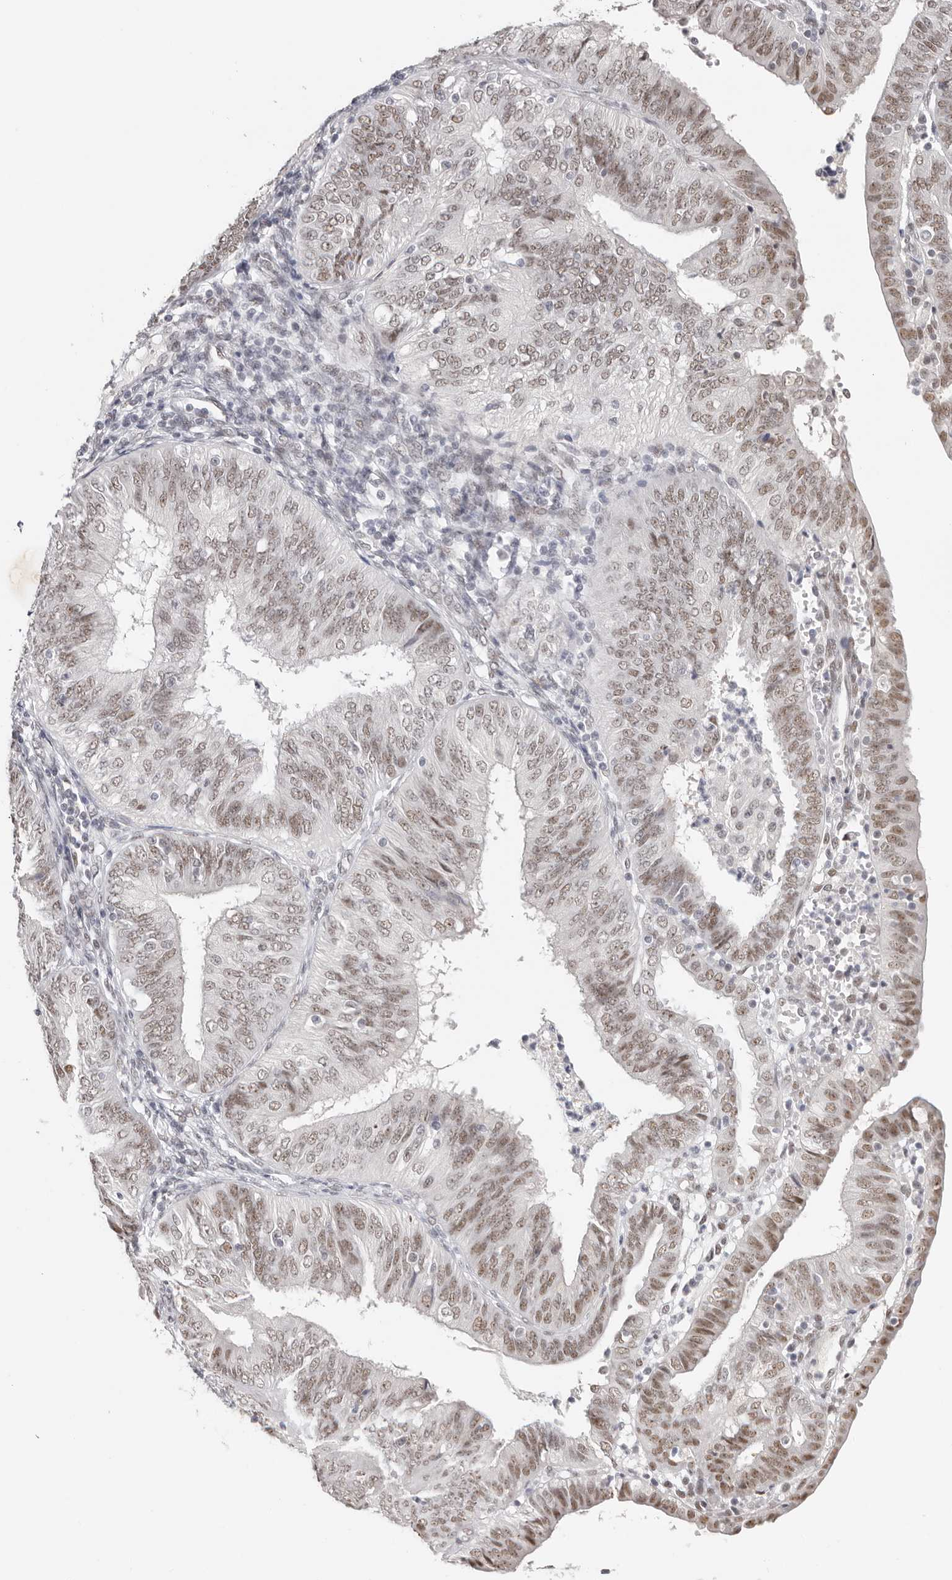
{"staining": {"intensity": "moderate", "quantity": ">75%", "location": "nuclear"}, "tissue": "endometrial cancer", "cell_type": "Tumor cells", "image_type": "cancer", "snomed": [{"axis": "morphology", "description": "Adenocarcinoma, NOS"}, {"axis": "topography", "description": "Endometrium"}], "caption": "Immunohistochemistry (IHC) staining of endometrial adenocarcinoma, which shows medium levels of moderate nuclear staining in approximately >75% of tumor cells indicating moderate nuclear protein positivity. The staining was performed using DAB (3,3'-diaminobenzidine) (brown) for protein detection and nuclei were counterstained in hematoxylin (blue).", "gene": "LARP7", "patient": {"sex": "female", "age": 58}}